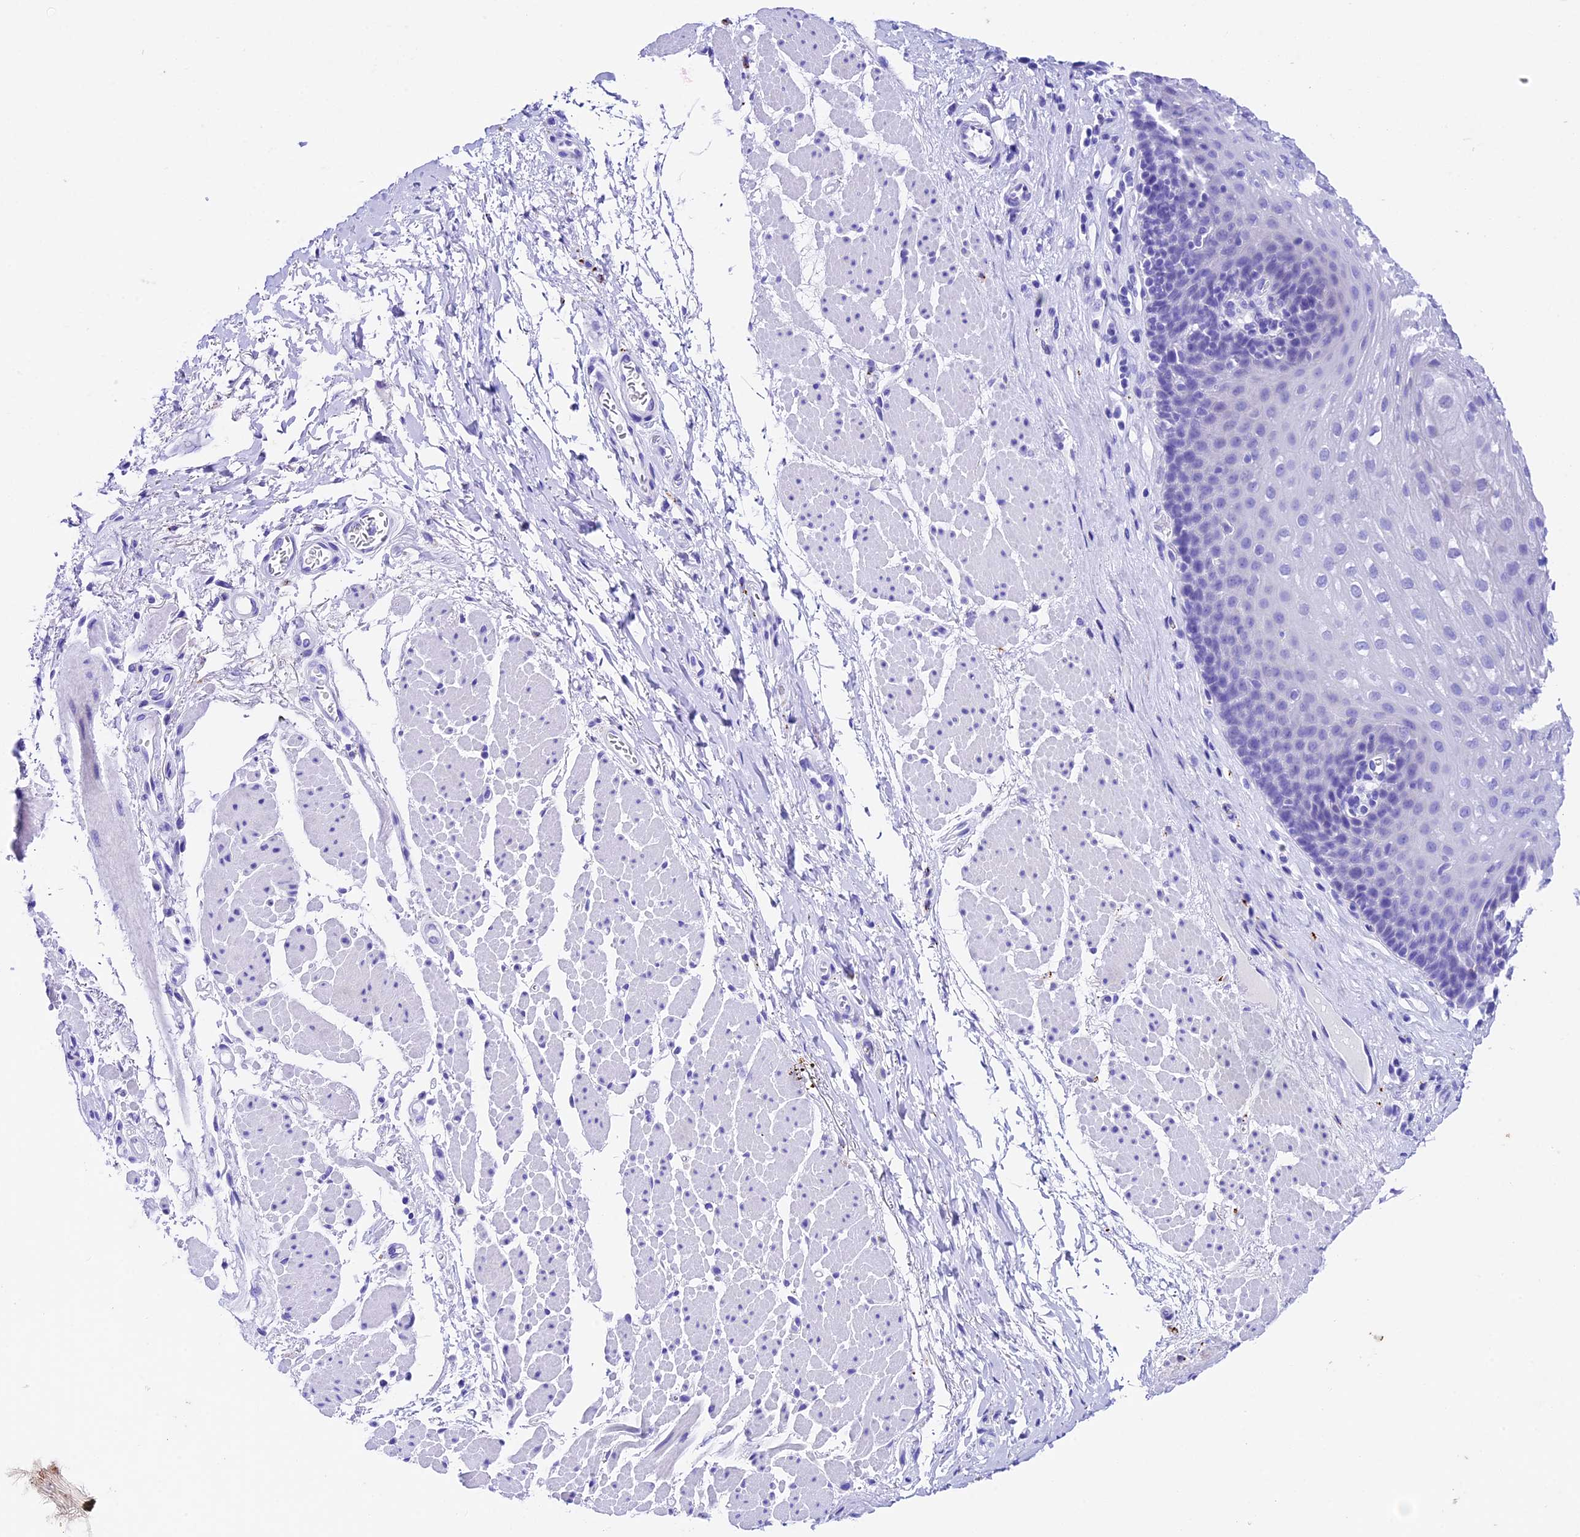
{"staining": {"intensity": "negative", "quantity": "none", "location": "none"}, "tissue": "esophagus", "cell_type": "Squamous epithelial cells", "image_type": "normal", "snomed": [{"axis": "morphology", "description": "Normal tissue, NOS"}, {"axis": "topography", "description": "Esophagus"}], "caption": "IHC photomicrograph of unremarkable esophagus: esophagus stained with DAB shows no significant protein staining in squamous epithelial cells. Nuclei are stained in blue.", "gene": "PSG11", "patient": {"sex": "female", "age": 66}}